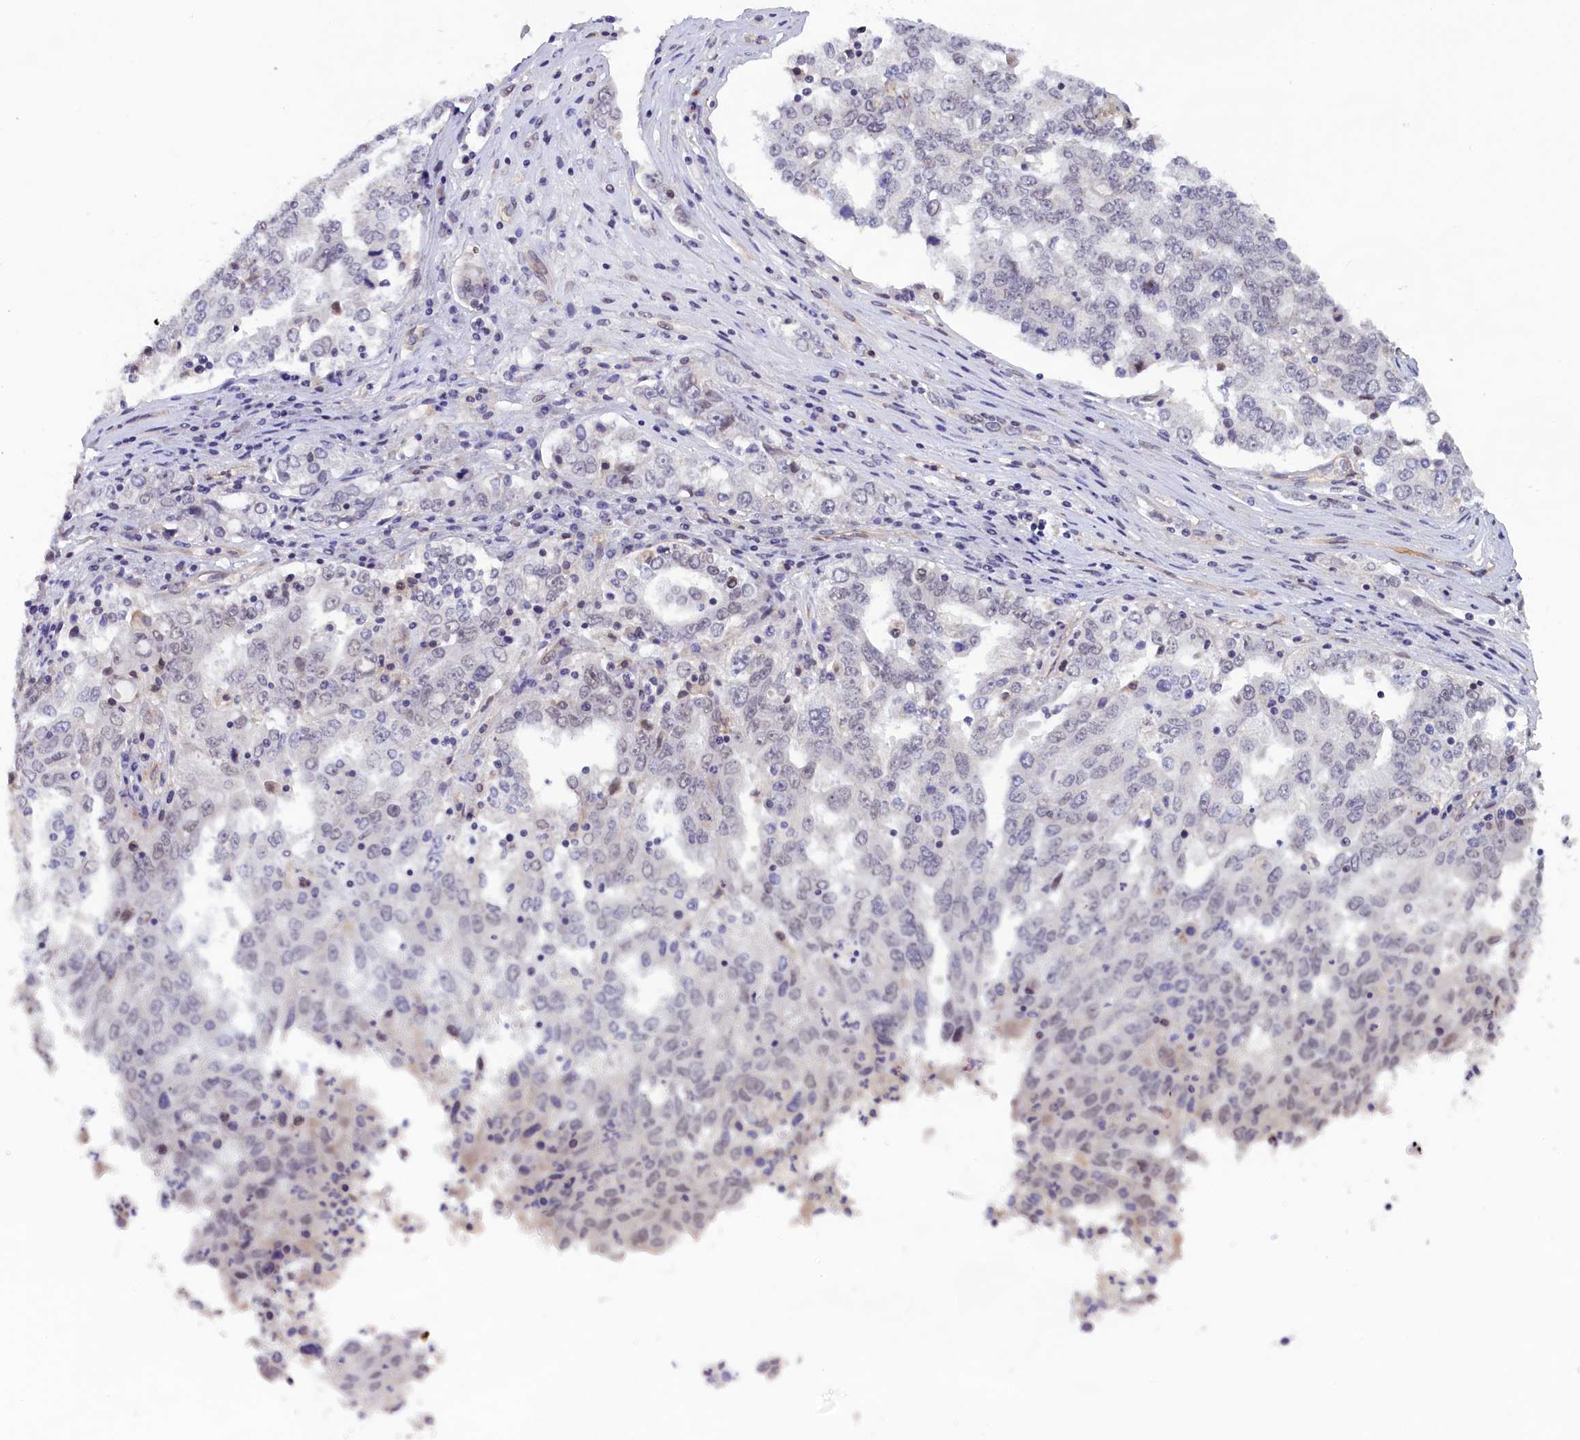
{"staining": {"intensity": "negative", "quantity": "none", "location": "none"}, "tissue": "ovarian cancer", "cell_type": "Tumor cells", "image_type": "cancer", "snomed": [{"axis": "morphology", "description": "Carcinoma, endometroid"}, {"axis": "topography", "description": "Ovary"}], "caption": "Immunohistochemistry (IHC) histopathology image of endometroid carcinoma (ovarian) stained for a protein (brown), which demonstrates no expression in tumor cells. (Stains: DAB (3,3'-diaminobenzidine) immunohistochemistry with hematoxylin counter stain, Microscopy: brightfield microscopy at high magnification).", "gene": "IGFALS", "patient": {"sex": "female", "age": 62}}